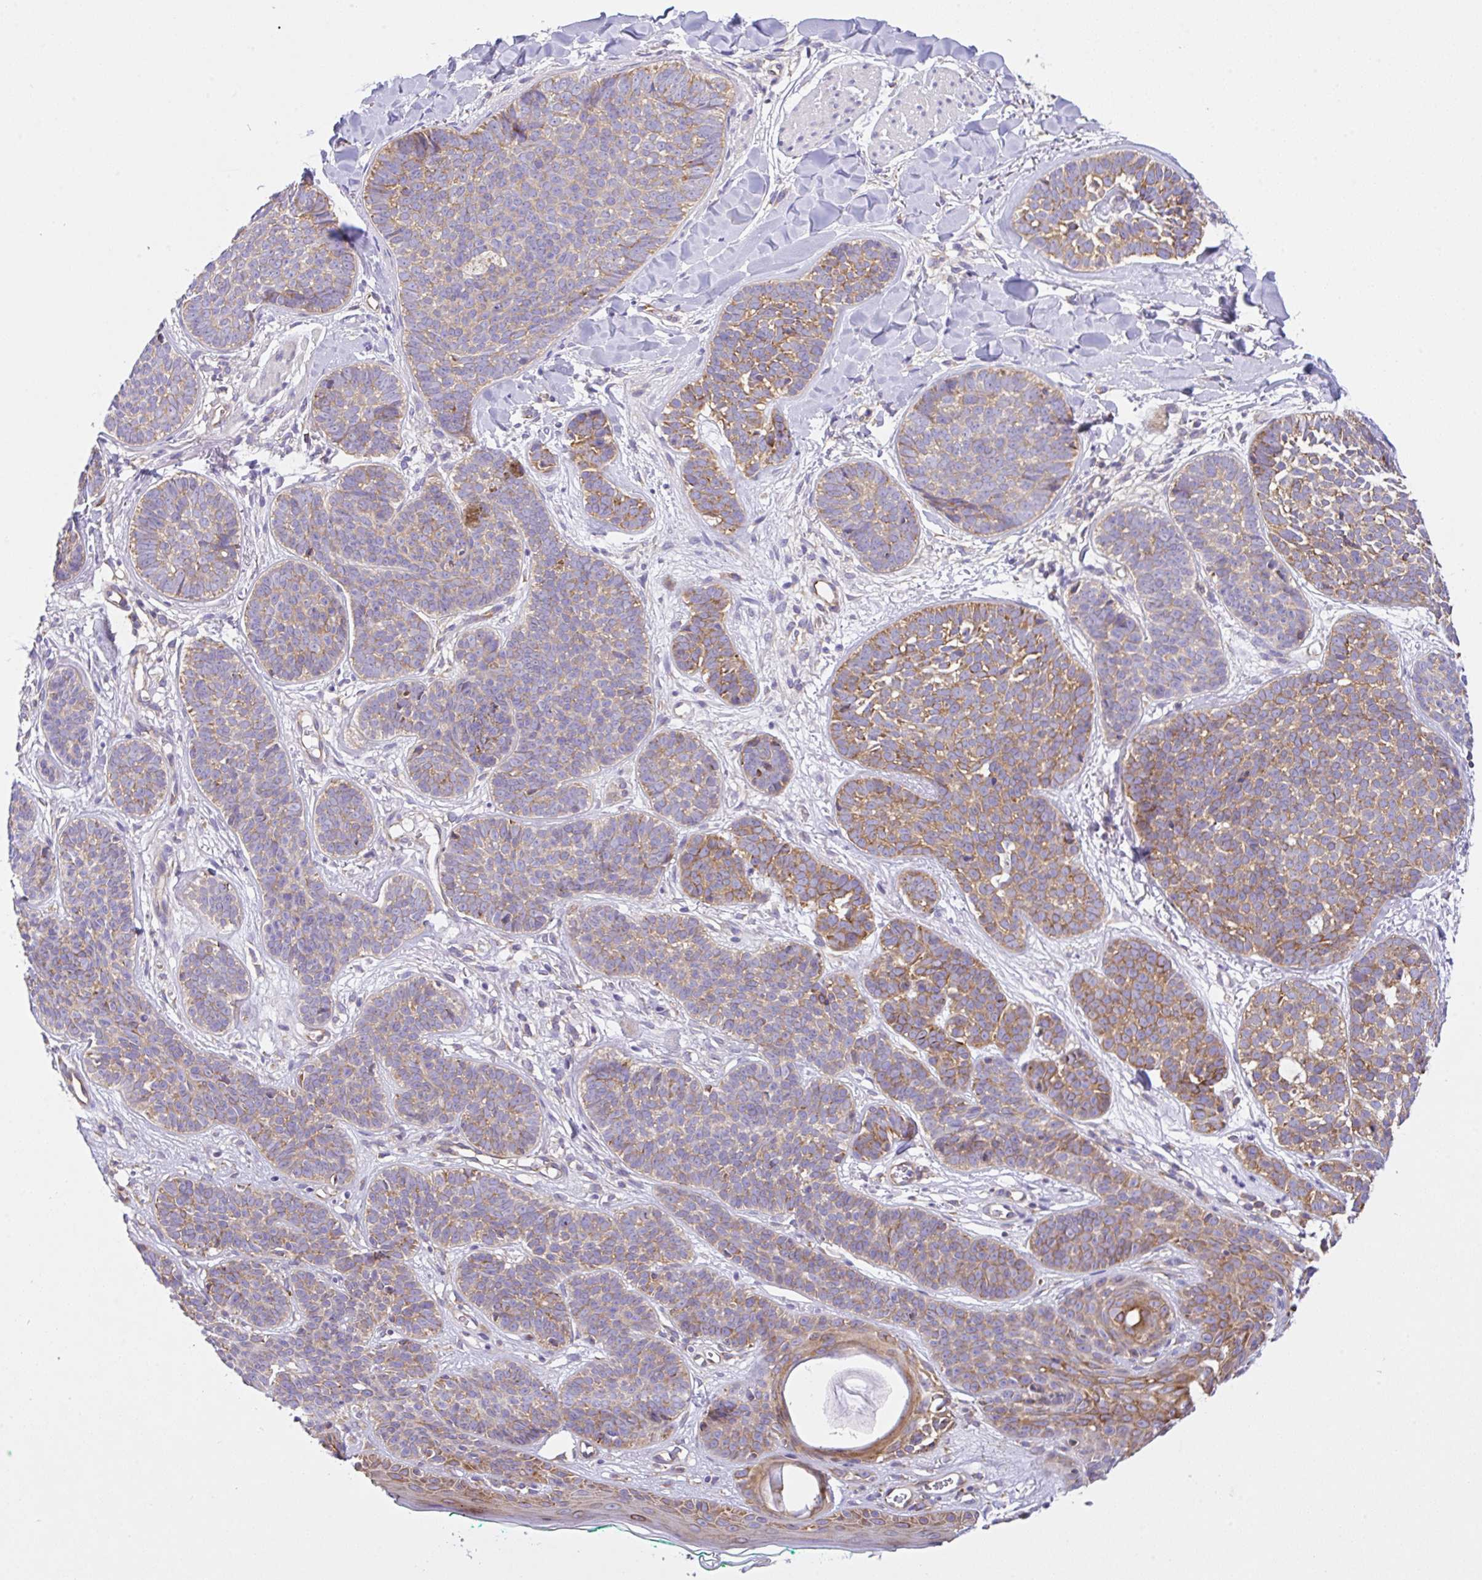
{"staining": {"intensity": "moderate", "quantity": "25%-75%", "location": "cytoplasmic/membranous"}, "tissue": "skin cancer", "cell_type": "Tumor cells", "image_type": "cancer", "snomed": [{"axis": "morphology", "description": "Basal cell carcinoma"}, {"axis": "topography", "description": "Skin"}, {"axis": "topography", "description": "Skin of neck"}, {"axis": "topography", "description": "Skin of shoulder"}, {"axis": "topography", "description": "Skin of back"}], "caption": "Immunohistochemistry of human basal cell carcinoma (skin) reveals medium levels of moderate cytoplasmic/membranous expression in approximately 25%-75% of tumor cells. (Brightfield microscopy of DAB IHC at high magnification).", "gene": "GFPT2", "patient": {"sex": "male", "age": 80}}